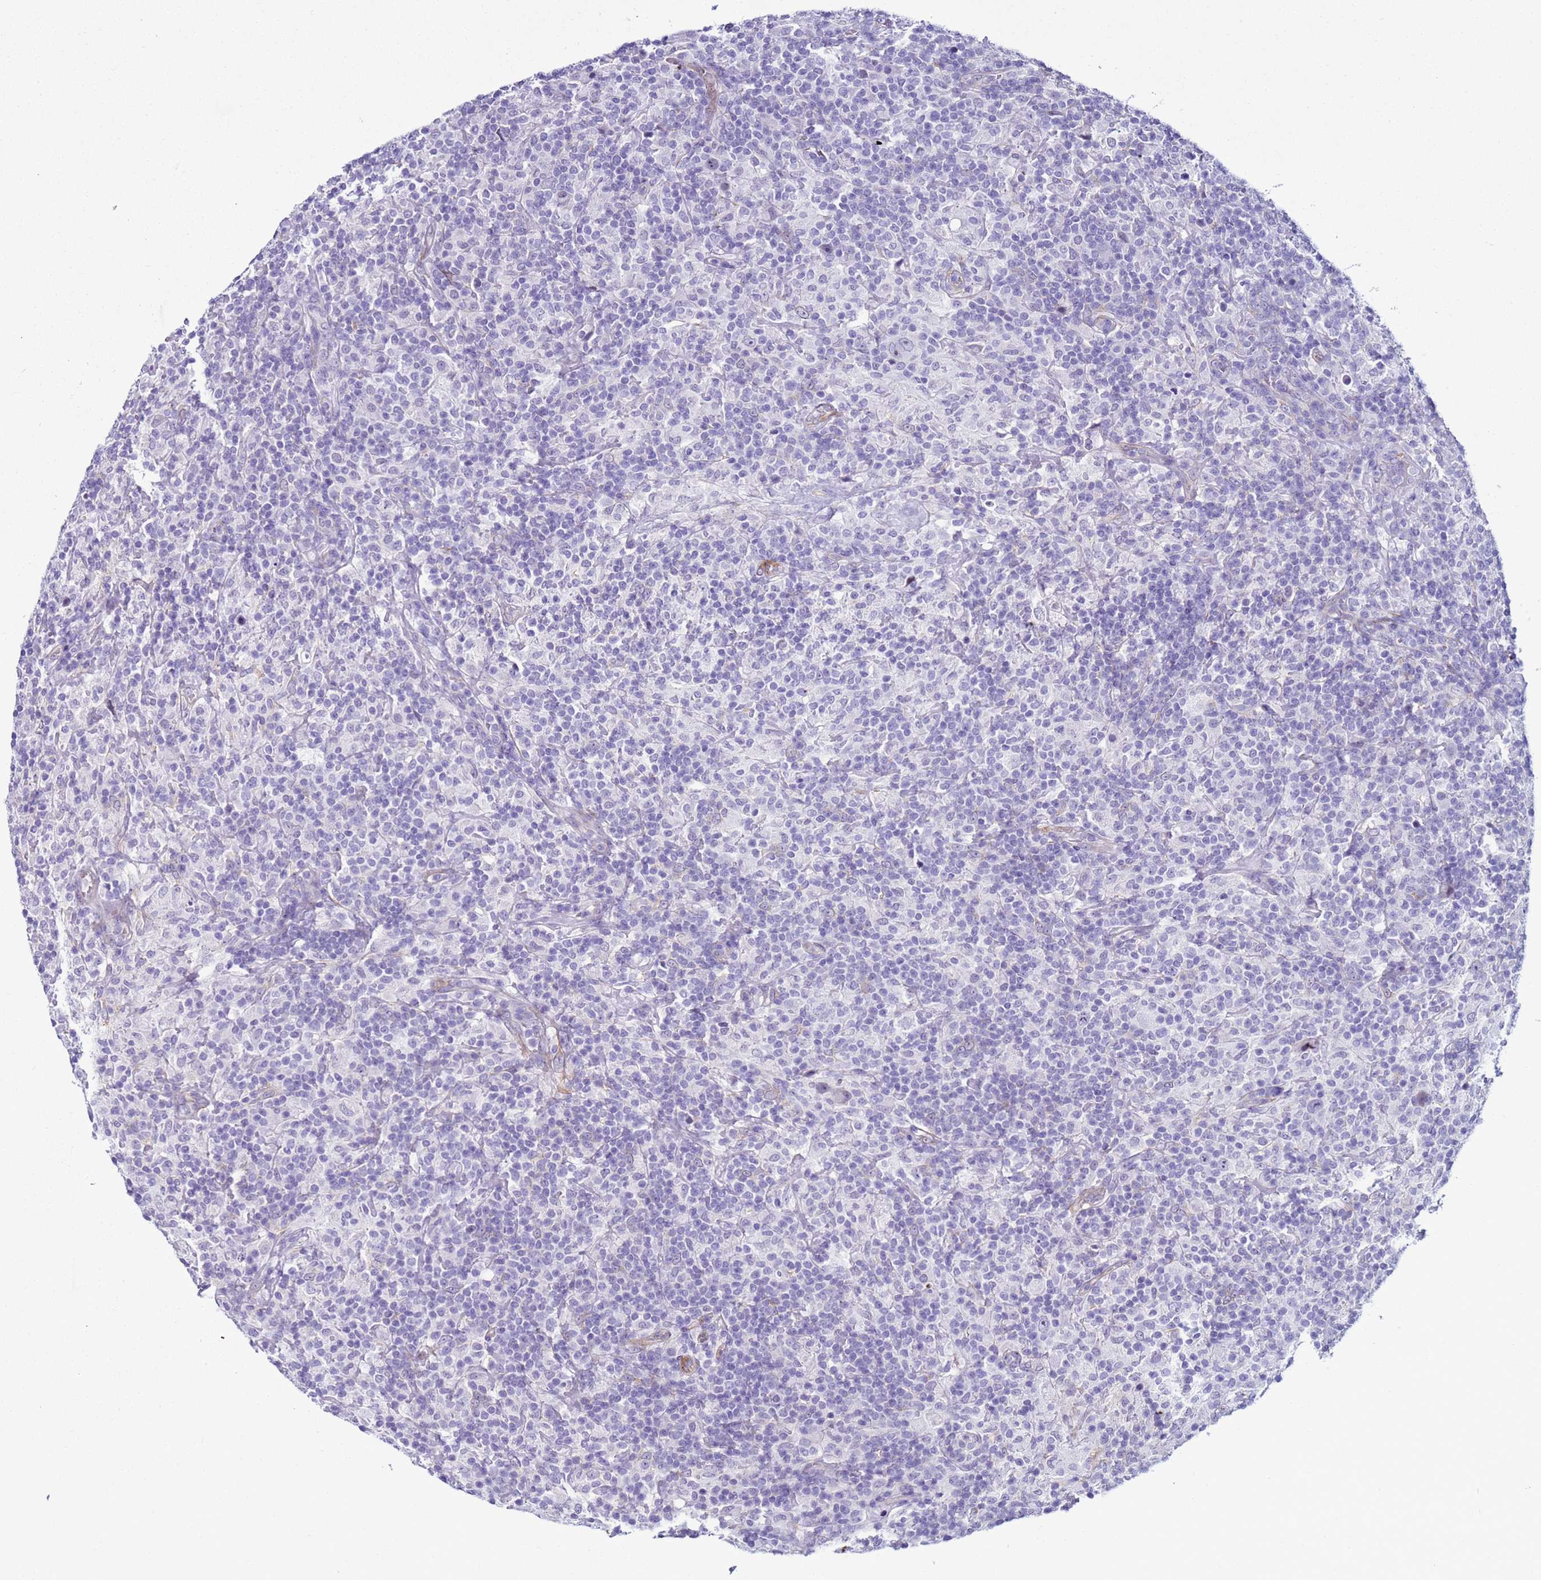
{"staining": {"intensity": "negative", "quantity": "none", "location": "none"}, "tissue": "lymphoma", "cell_type": "Tumor cells", "image_type": "cancer", "snomed": [{"axis": "morphology", "description": "Hodgkin's disease, NOS"}, {"axis": "topography", "description": "Lymph node"}], "caption": "The micrograph shows no staining of tumor cells in lymphoma.", "gene": "LRRC10B", "patient": {"sex": "male", "age": 70}}